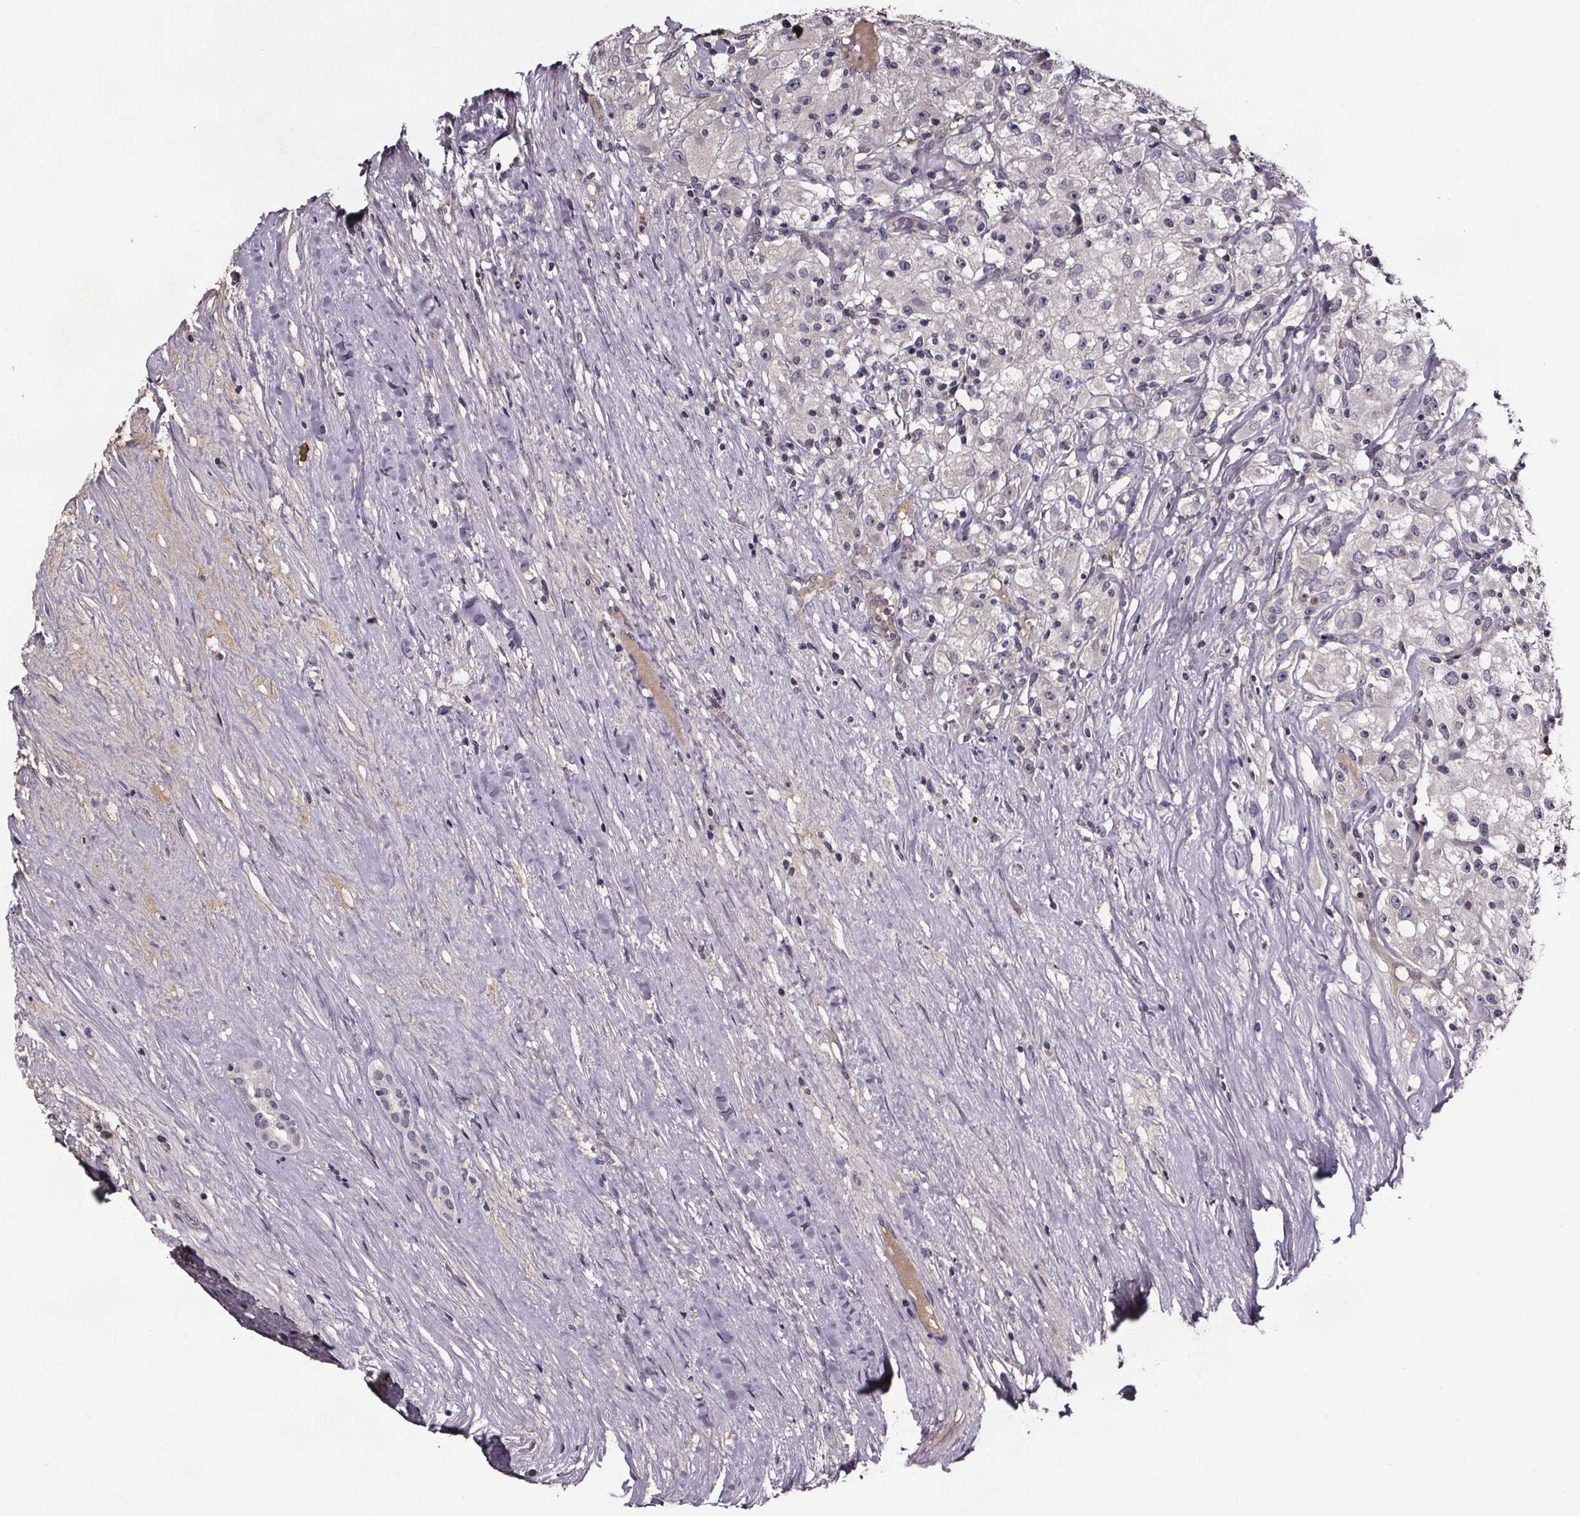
{"staining": {"intensity": "negative", "quantity": "none", "location": "none"}, "tissue": "renal cancer", "cell_type": "Tumor cells", "image_type": "cancer", "snomed": [{"axis": "morphology", "description": "Adenocarcinoma, NOS"}, {"axis": "topography", "description": "Kidney"}], "caption": "Immunohistochemical staining of human adenocarcinoma (renal) demonstrates no significant expression in tumor cells.", "gene": "NPHP4", "patient": {"sex": "female", "age": 67}}